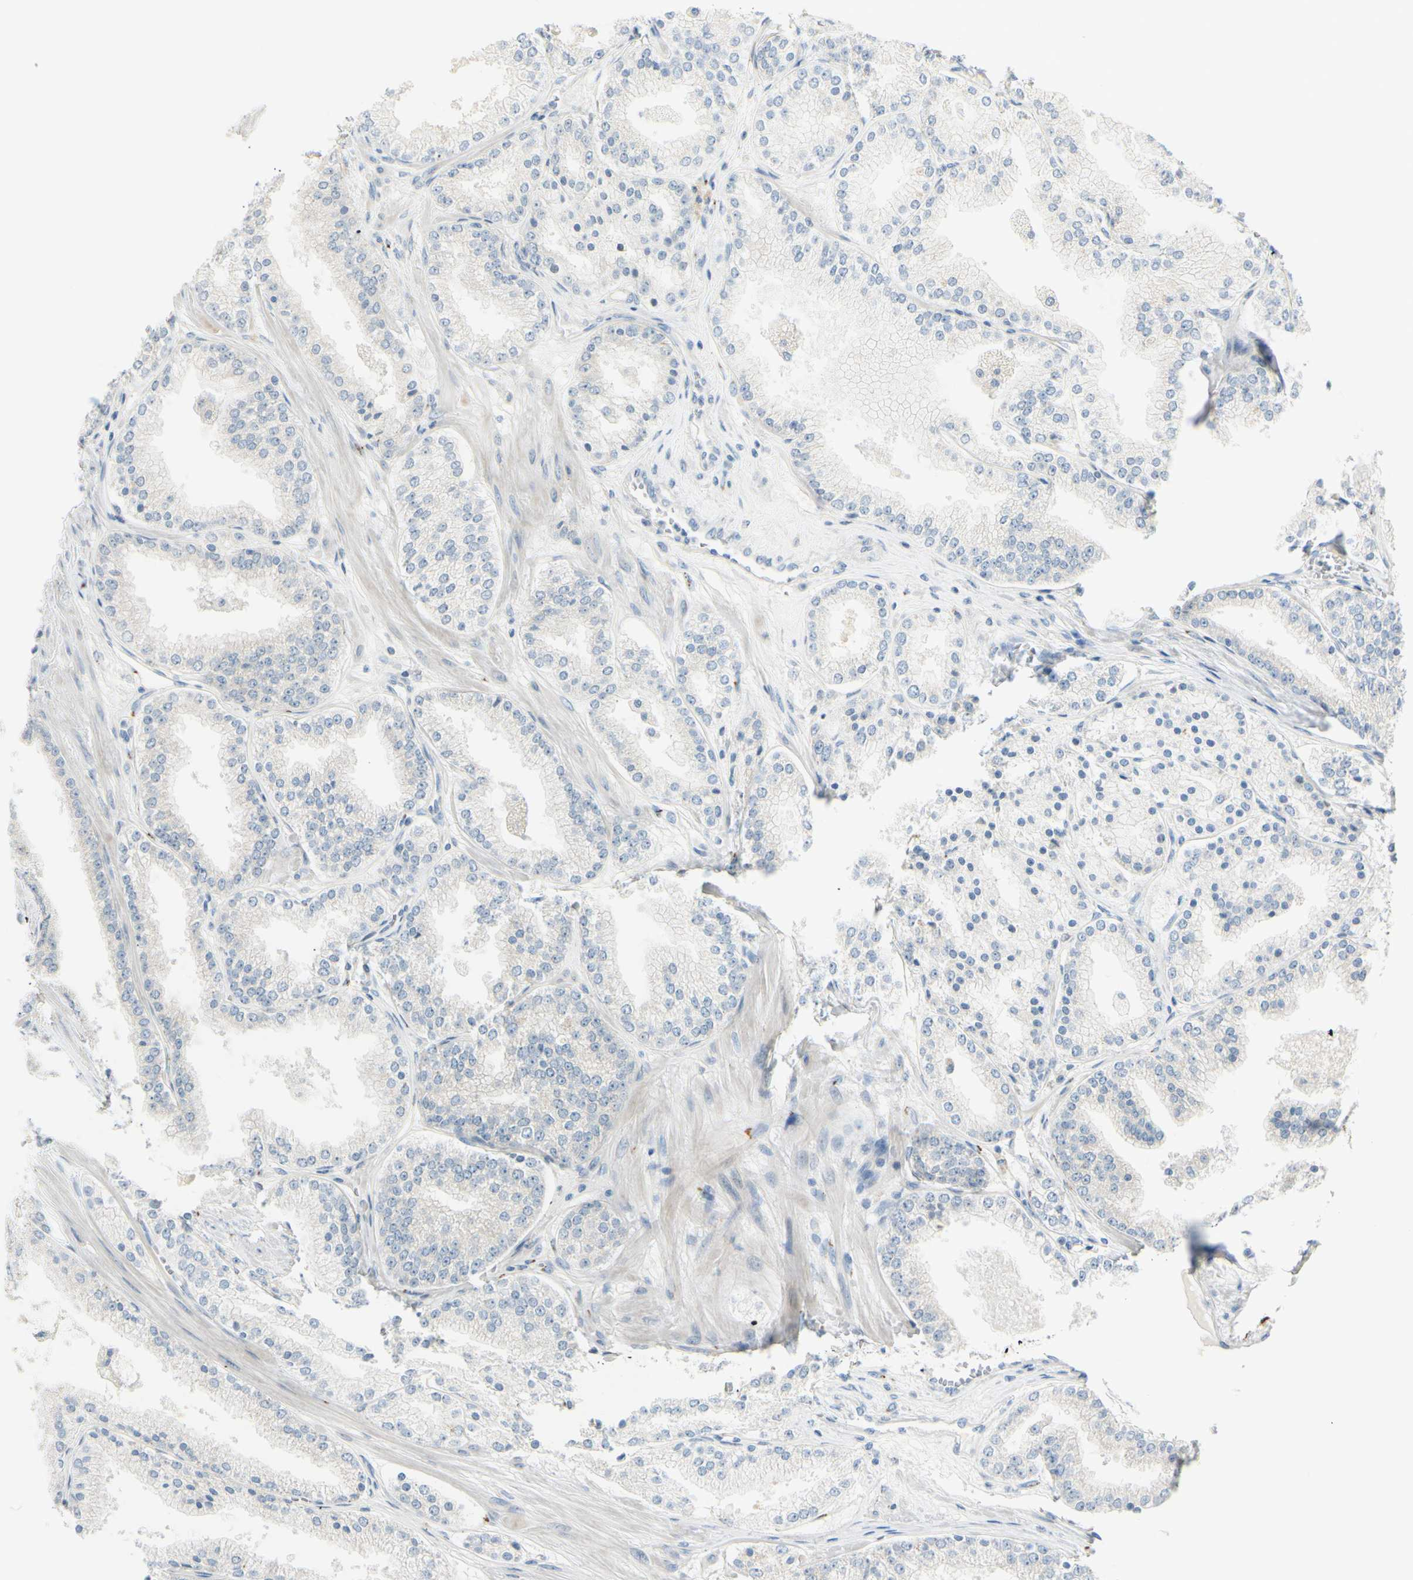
{"staining": {"intensity": "negative", "quantity": "none", "location": "none"}, "tissue": "prostate cancer", "cell_type": "Tumor cells", "image_type": "cancer", "snomed": [{"axis": "morphology", "description": "Adenocarcinoma, High grade"}, {"axis": "topography", "description": "Prostate"}], "caption": "Tumor cells are negative for protein expression in human prostate adenocarcinoma (high-grade). (DAB IHC with hematoxylin counter stain).", "gene": "GALNT5", "patient": {"sex": "male", "age": 61}}